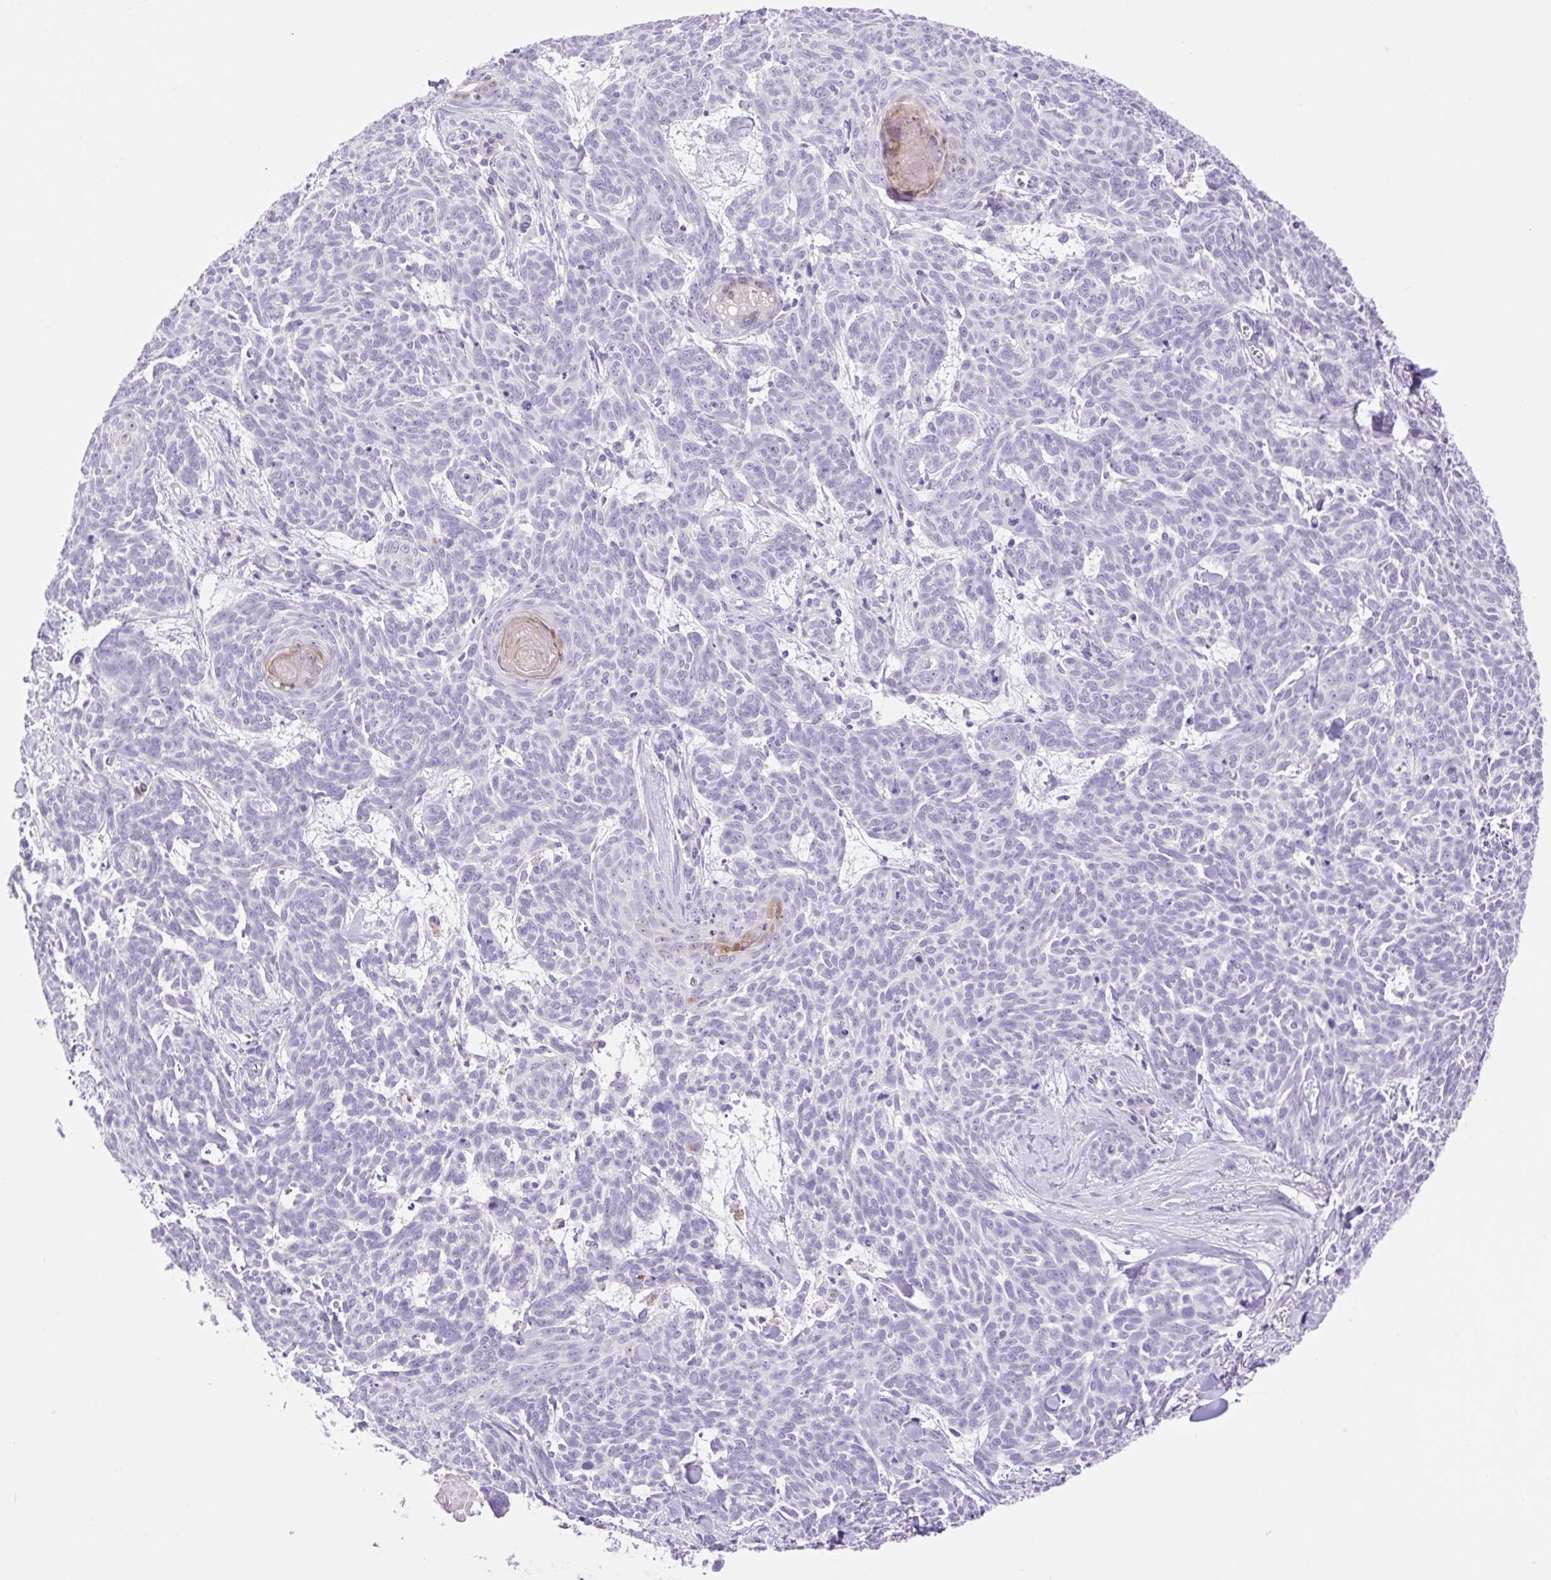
{"staining": {"intensity": "negative", "quantity": "none", "location": "none"}, "tissue": "skin cancer", "cell_type": "Tumor cells", "image_type": "cancer", "snomed": [{"axis": "morphology", "description": "Basal cell carcinoma"}, {"axis": "topography", "description": "Skin"}], "caption": "Human skin basal cell carcinoma stained for a protein using immunohistochemistry (IHC) demonstrates no staining in tumor cells.", "gene": "SLC25A40", "patient": {"sex": "female", "age": 93}}